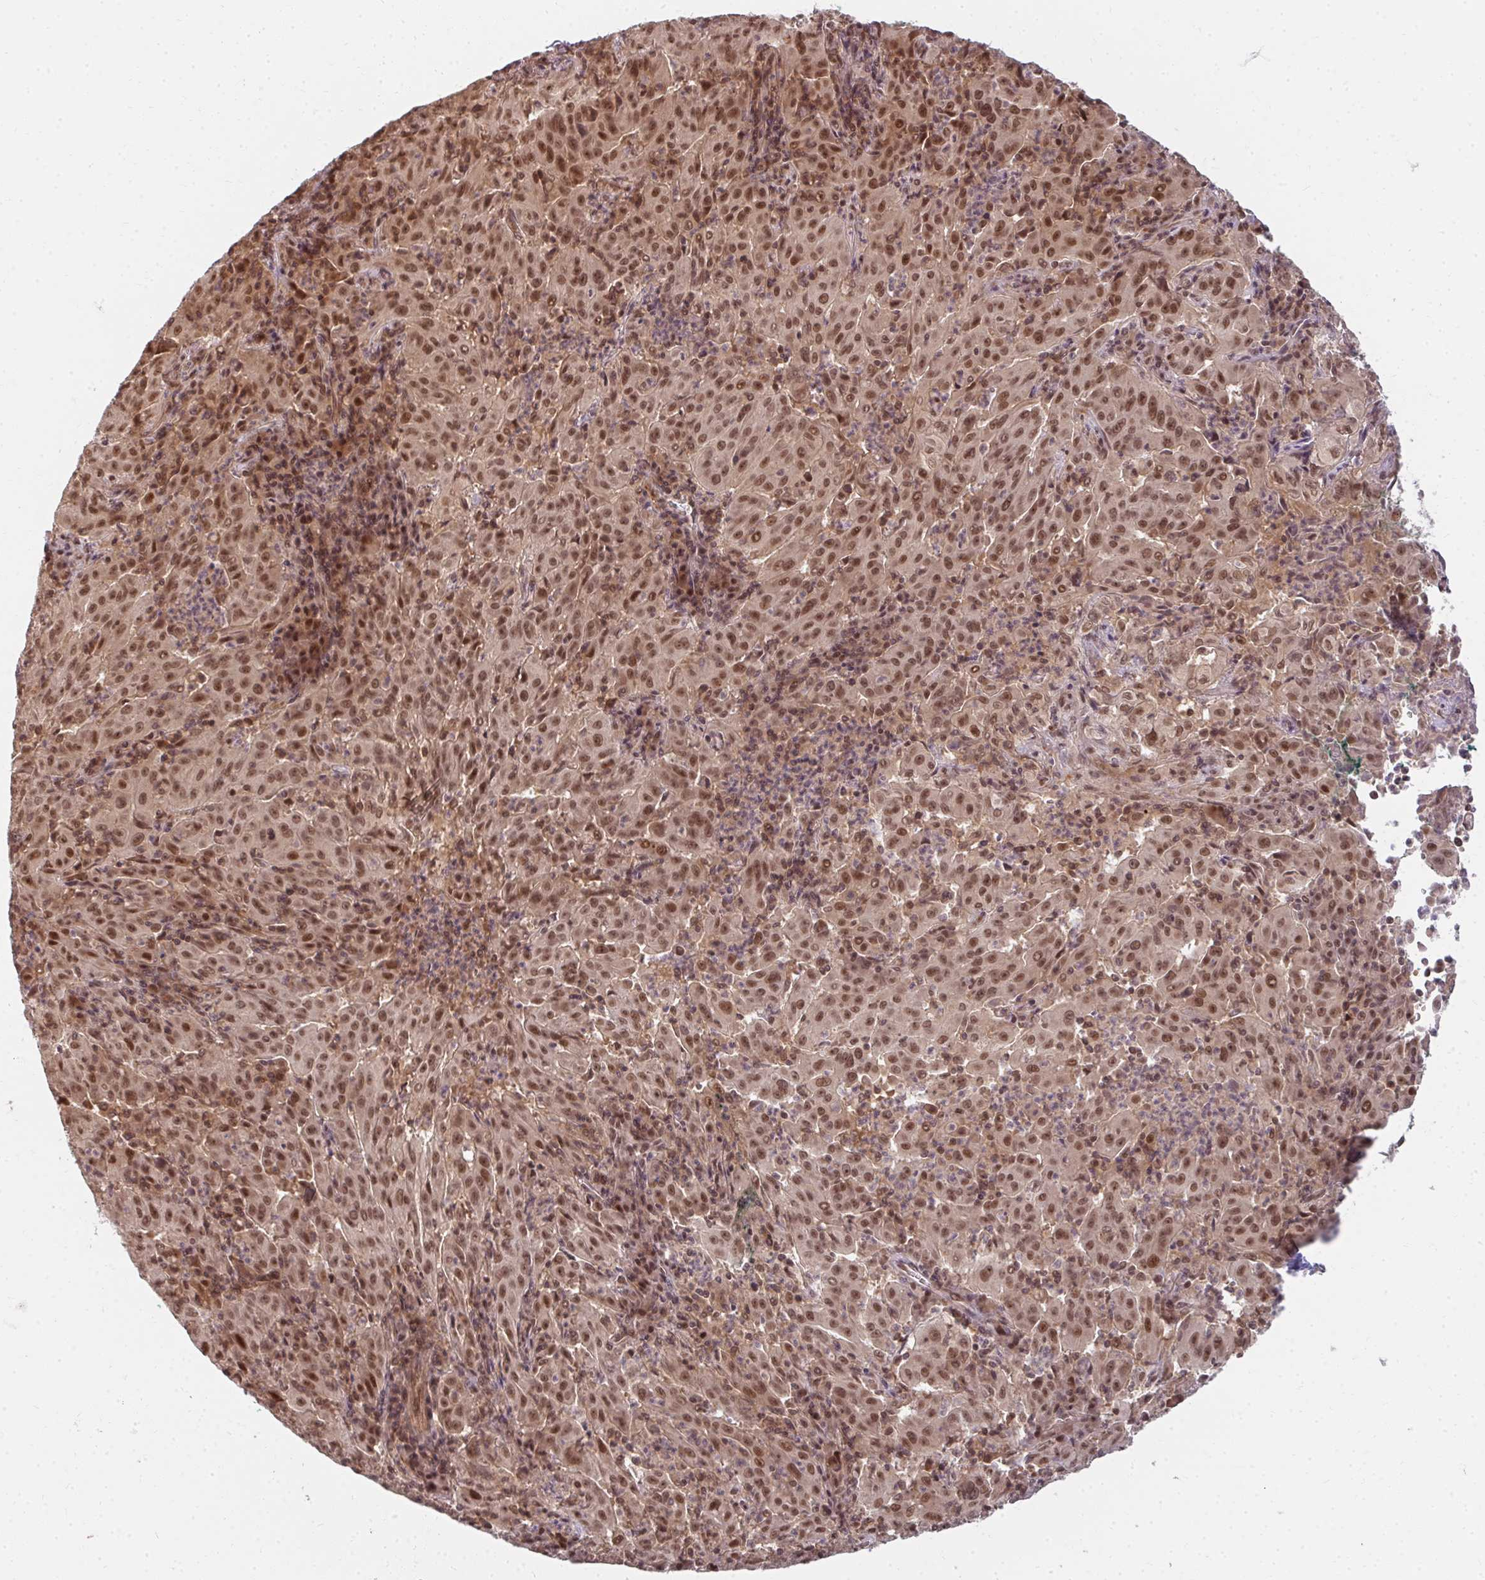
{"staining": {"intensity": "moderate", "quantity": ">75%", "location": "nuclear"}, "tissue": "pancreatic cancer", "cell_type": "Tumor cells", "image_type": "cancer", "snomed": [{"axis": "morphology", "description": "Adenocarcinoma, NOS"}, {"axis": "topography", "description": "Pancreas"}], "caption": "IHC staining of pancreatic adenocarcinoma, which reveals medium levels of moderate nuclear staining in about >75% of tumor cells indicating moderate nuclear protein expression. The staining was performed using DAB (brown) for protein detection and nuclei were counterstained in hematoxylin (blue).", "gene": "GTF3C6", "patient": {"sex": "male", "age": 63}}